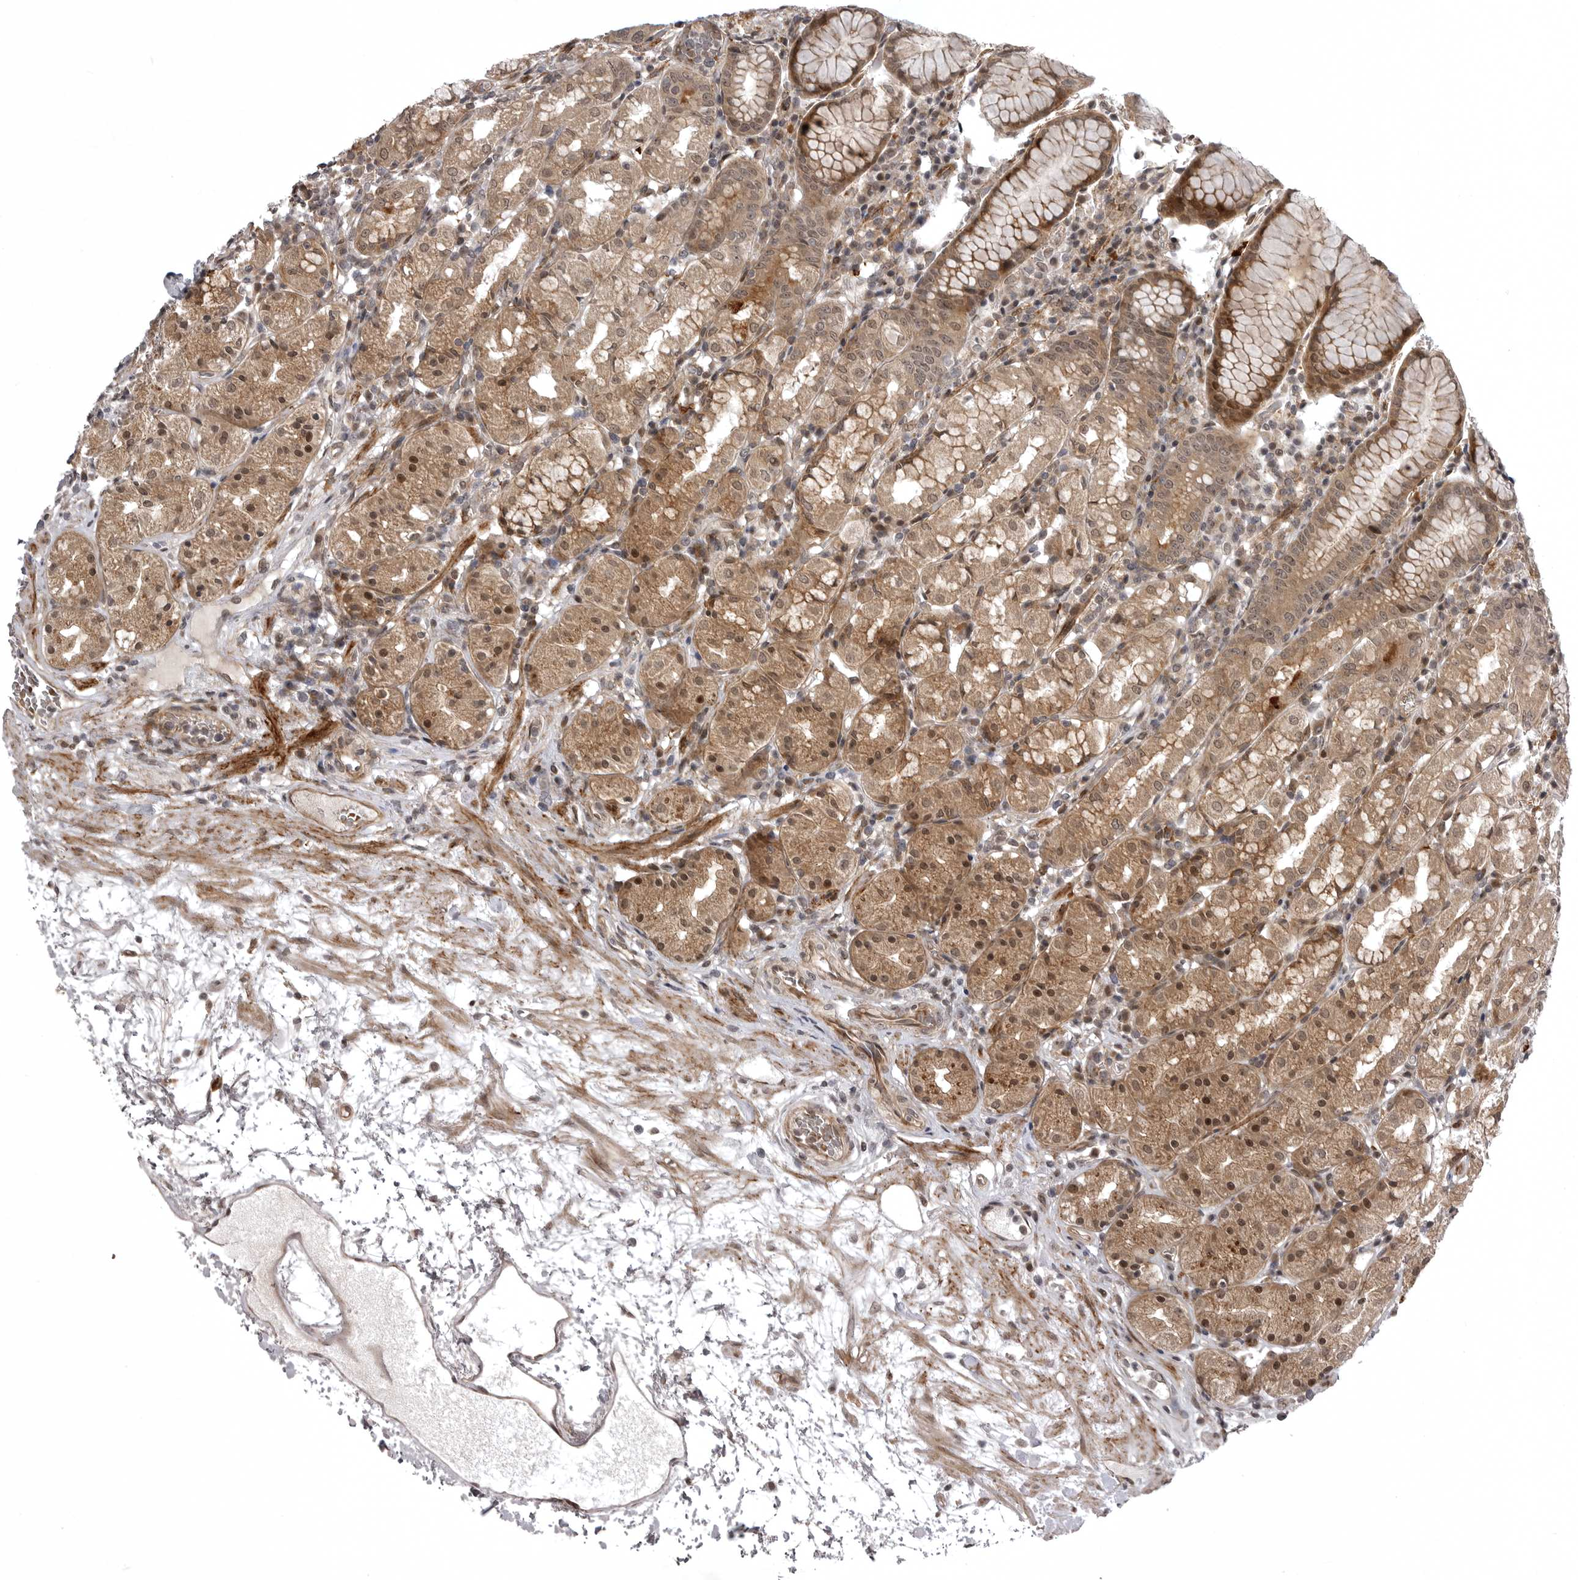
{"staining": {"intensity": "moderate", "quantity": ">75%", "location": "cytoplasmic/membranous,nuclear"}, "tissue": "stomach", "cell_type": "Glandular cells", "image_type": "normal", "snomed": [{"axis": "morphology", "description": "Normal tissue, NOS"}, {"axis": "topography", "description": "Stomach, lower"}], "caption": "Protein analysis of unremarkable stomach demonstrates moderate cytoplasmic/membranous,nuclear expression in about >75% of glandular cells. Nuclei are stained in blue.", "gene": "SNX16", "patient": {"sex": "female", "age": 56}}